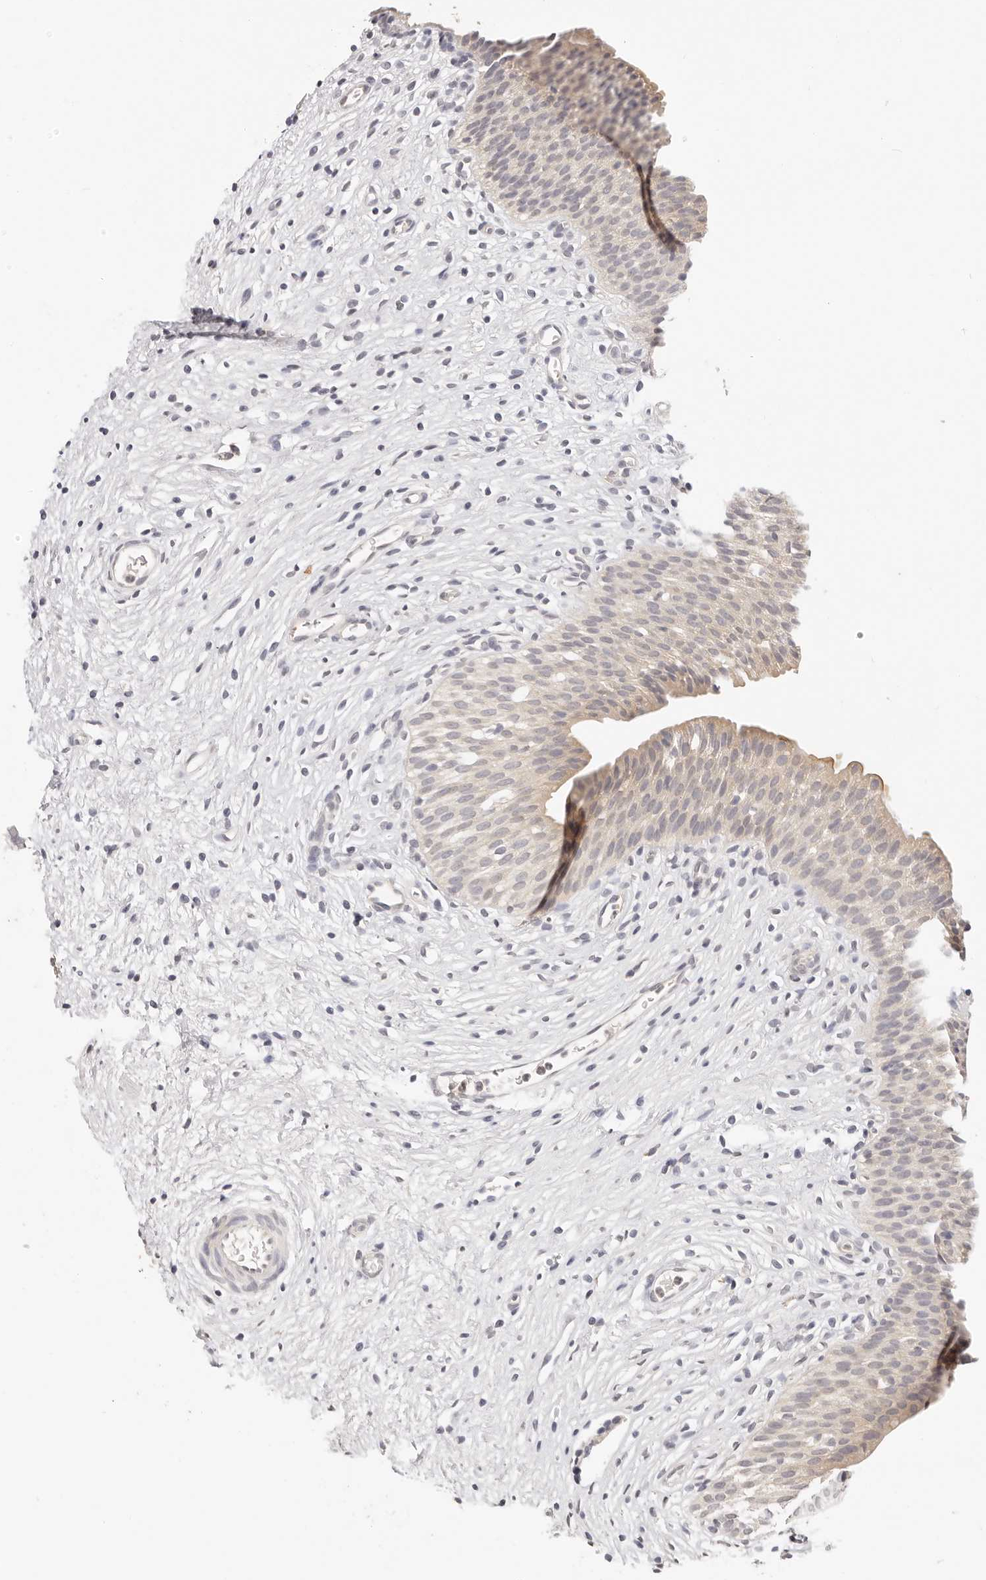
{"staining": {"intensity": "moderate", "quantity": "<25%", "location": "cytoplasmic/membranous"}, "tissue": "urinary bladder", "cell_type": "Urothelial cells", "image_type": "normal", "snomed": [{"axis": "morphology", "description": "Normal tissue, NOS"}, {"axis": "topography", "description": "Urinary bladder"}], "caption": "High-power microscopy captured an immunohistochemistry photomicrograph of benign urinary bladder, revealing moderate cytoplasmic/membranous positivity in approximately <25% of urothelial cells. Nuclei are stained in blue.", "gene": "GGPS1", "patient": {"sex": "male", "age": 1}}